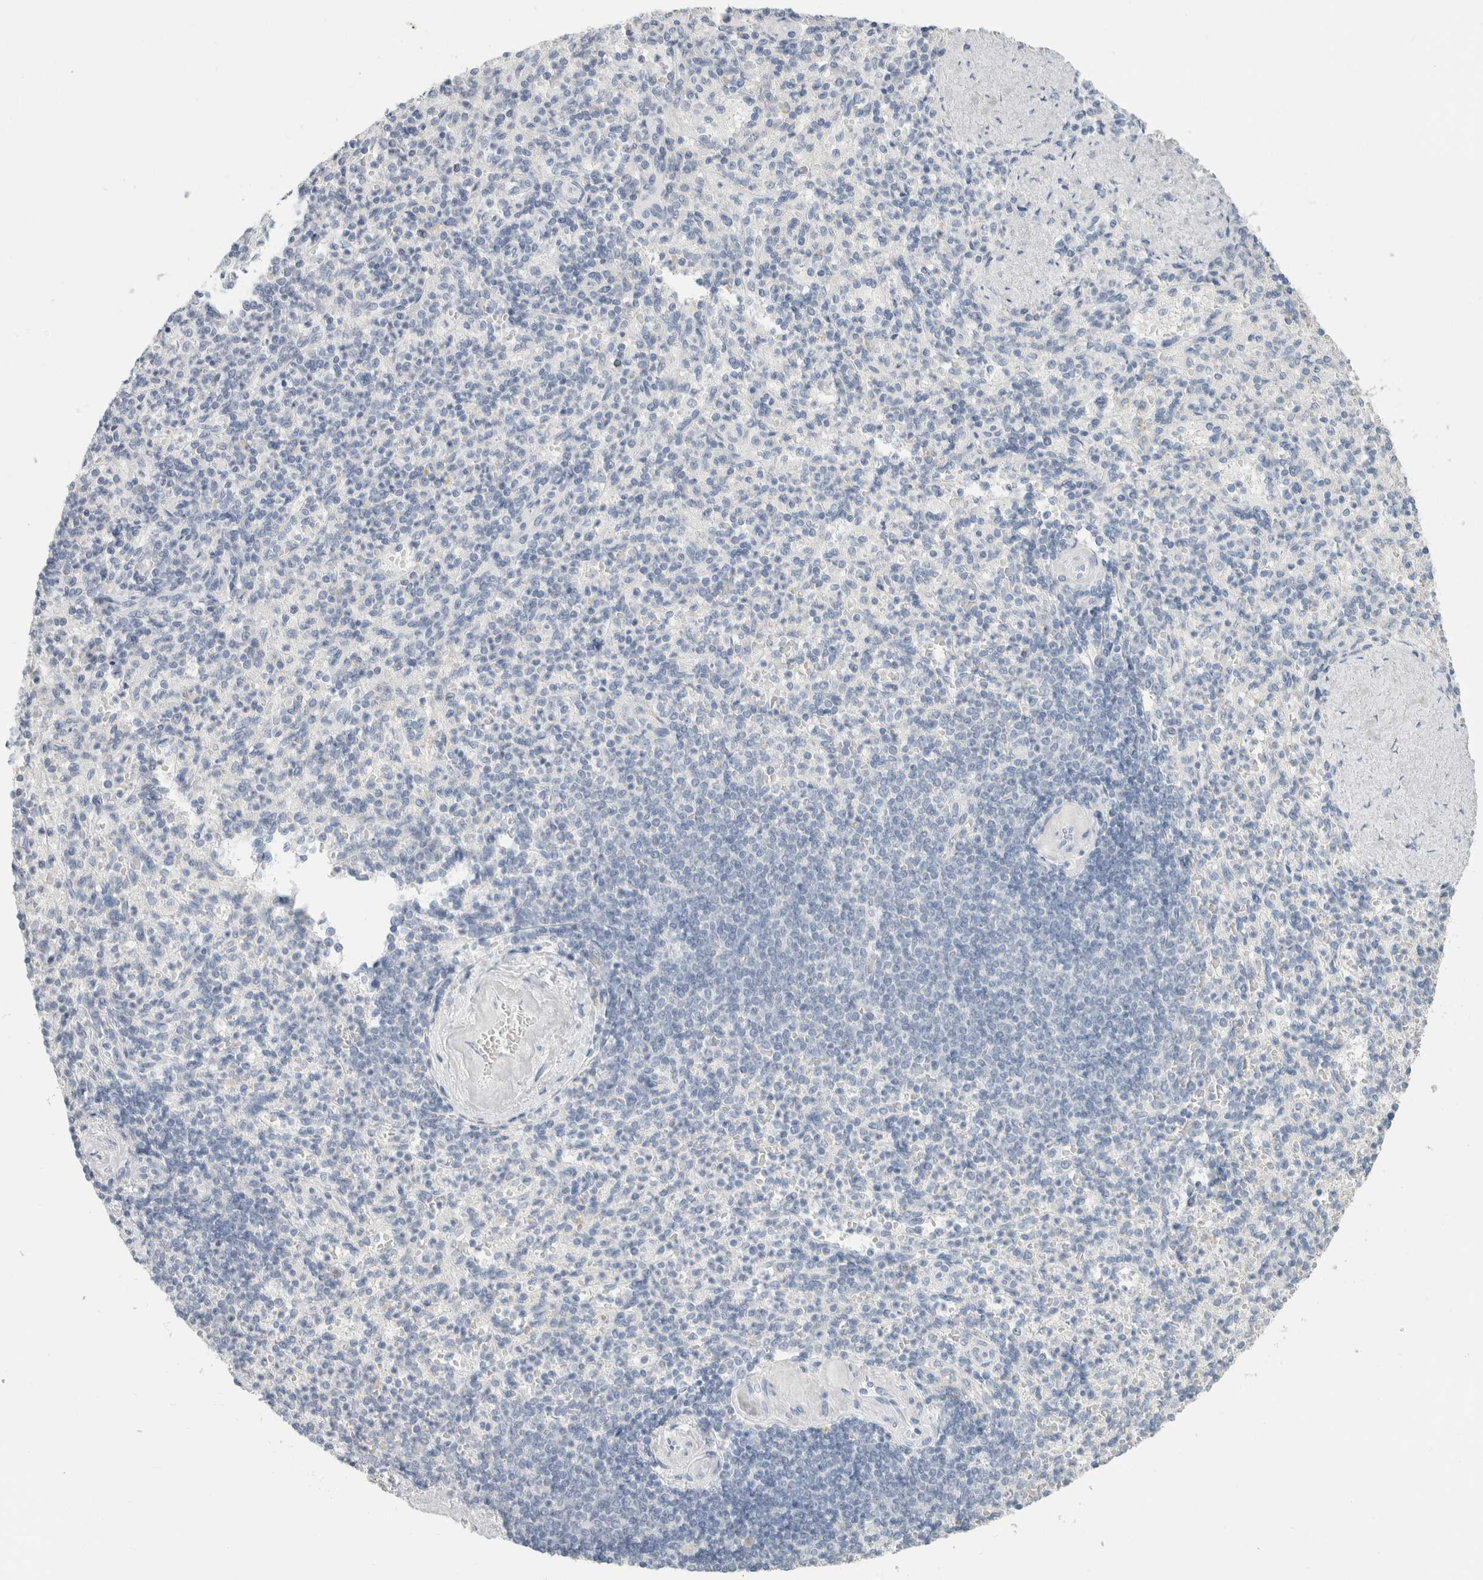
{"staining": {"intensity": "negative", "quantity": "none", "location": "none"}, "tissue": "spleen", "cell_type": "Cells in red pulp", "image_type": "normal", "snomed": [{"axis": "morphology", "description": "Normal tissue, NOS"}, {"axis": "topography", "description": "Spleen"}], "caption": "The image shows no significant expression in cells in red pulp of spleen.", "gene": "SLC6A1", "patient": {"sex": "female", "age": 74}}